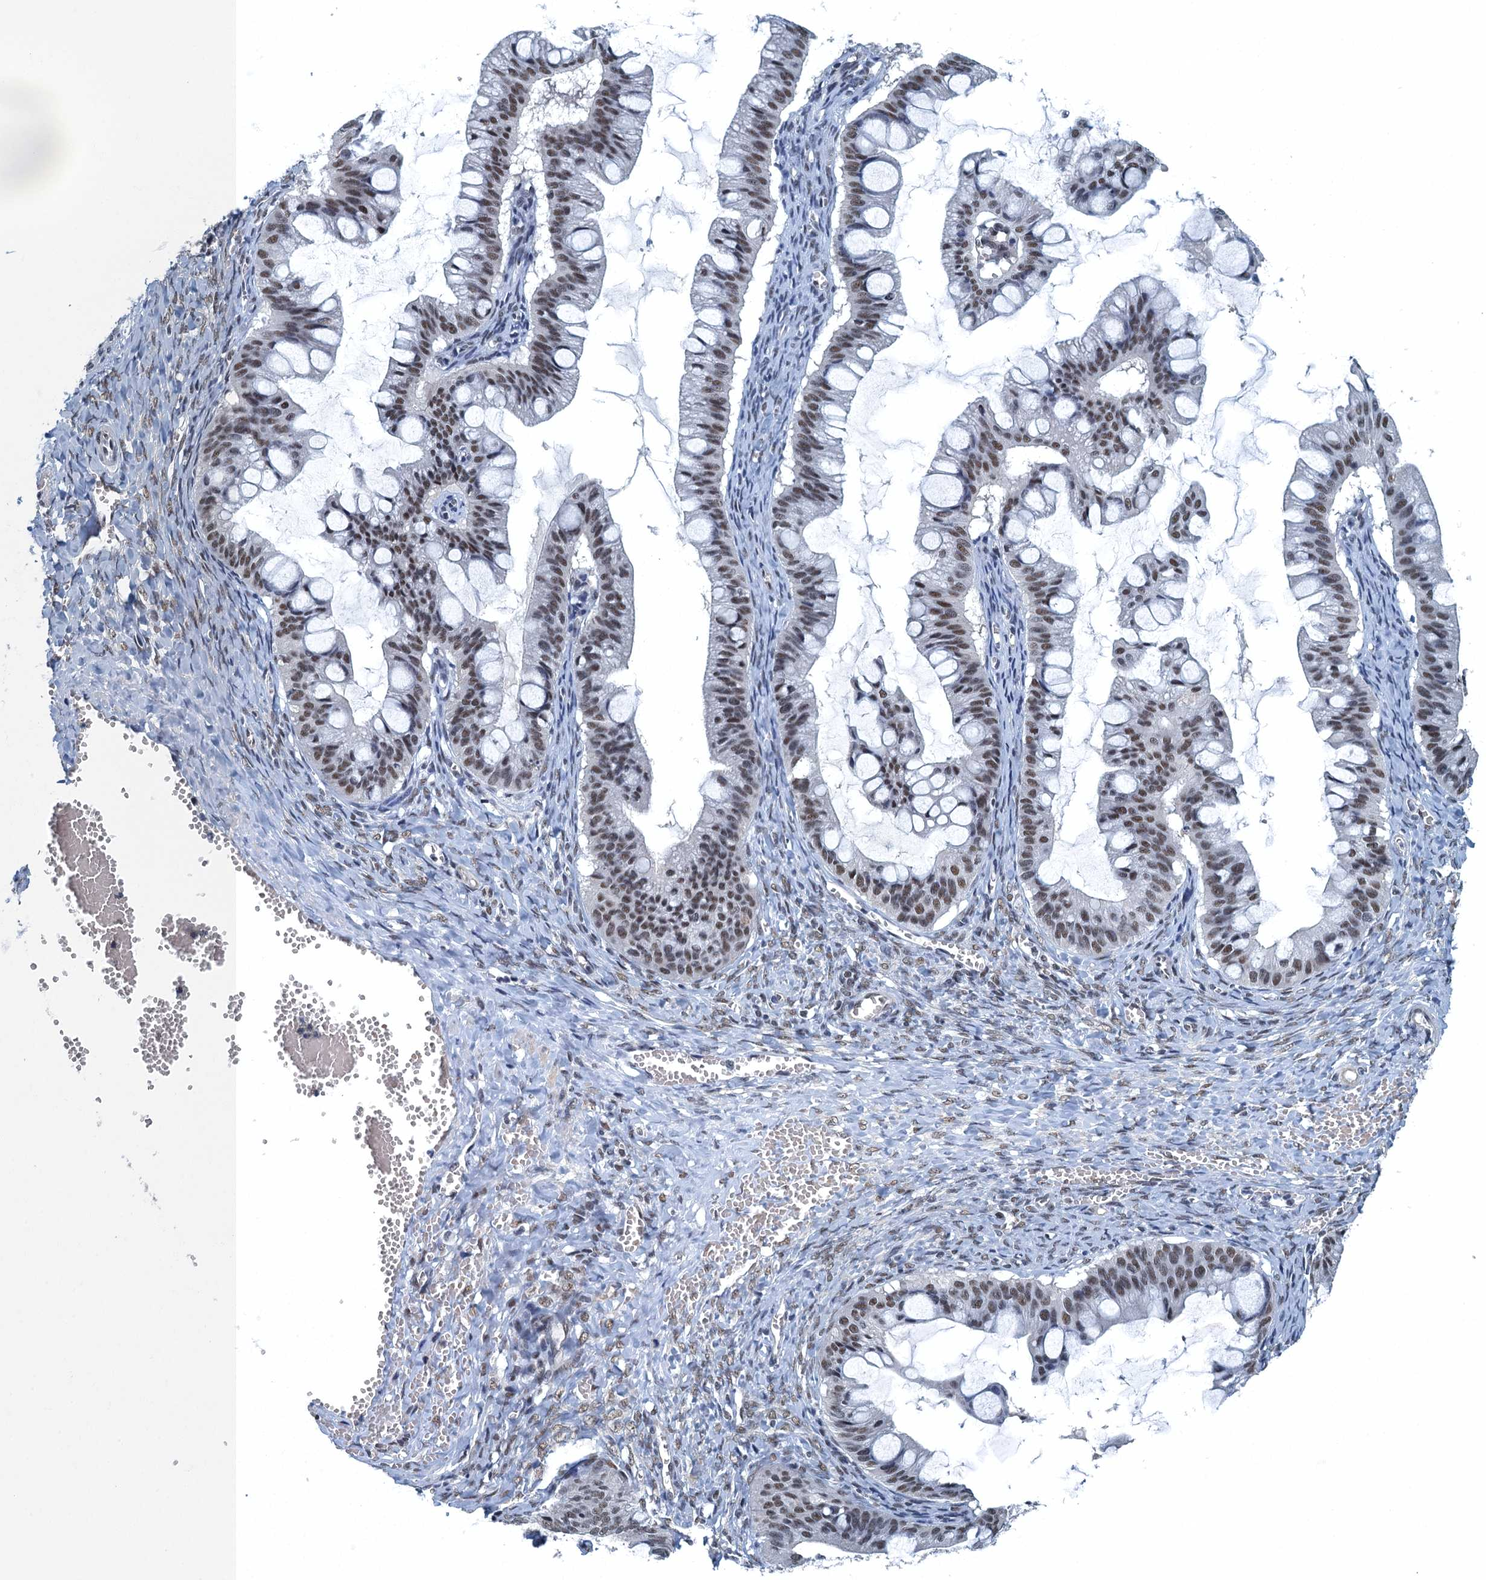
{"staining": {"intensity": "moderate", "quantity": ">75%", "location": "nuclear"}, "tissue": "ovarian cancer", "cell_type": "Tumor cells", "image_type": "cancer", "snomed": [{"axis": "morphology", "description": "Cystadenocarcinoma, mucinous, NOS"}, {"axis": "topography", "description": "Ovary"}], "caption": "The image demonstrates staining of ovarian cancer, revealing moderate nuclear protein staining (brown color) within tumor cells. Nuclei are stained in blue.", "gene": "GADL1", "patient": {"sex": "female", "age": 73}}